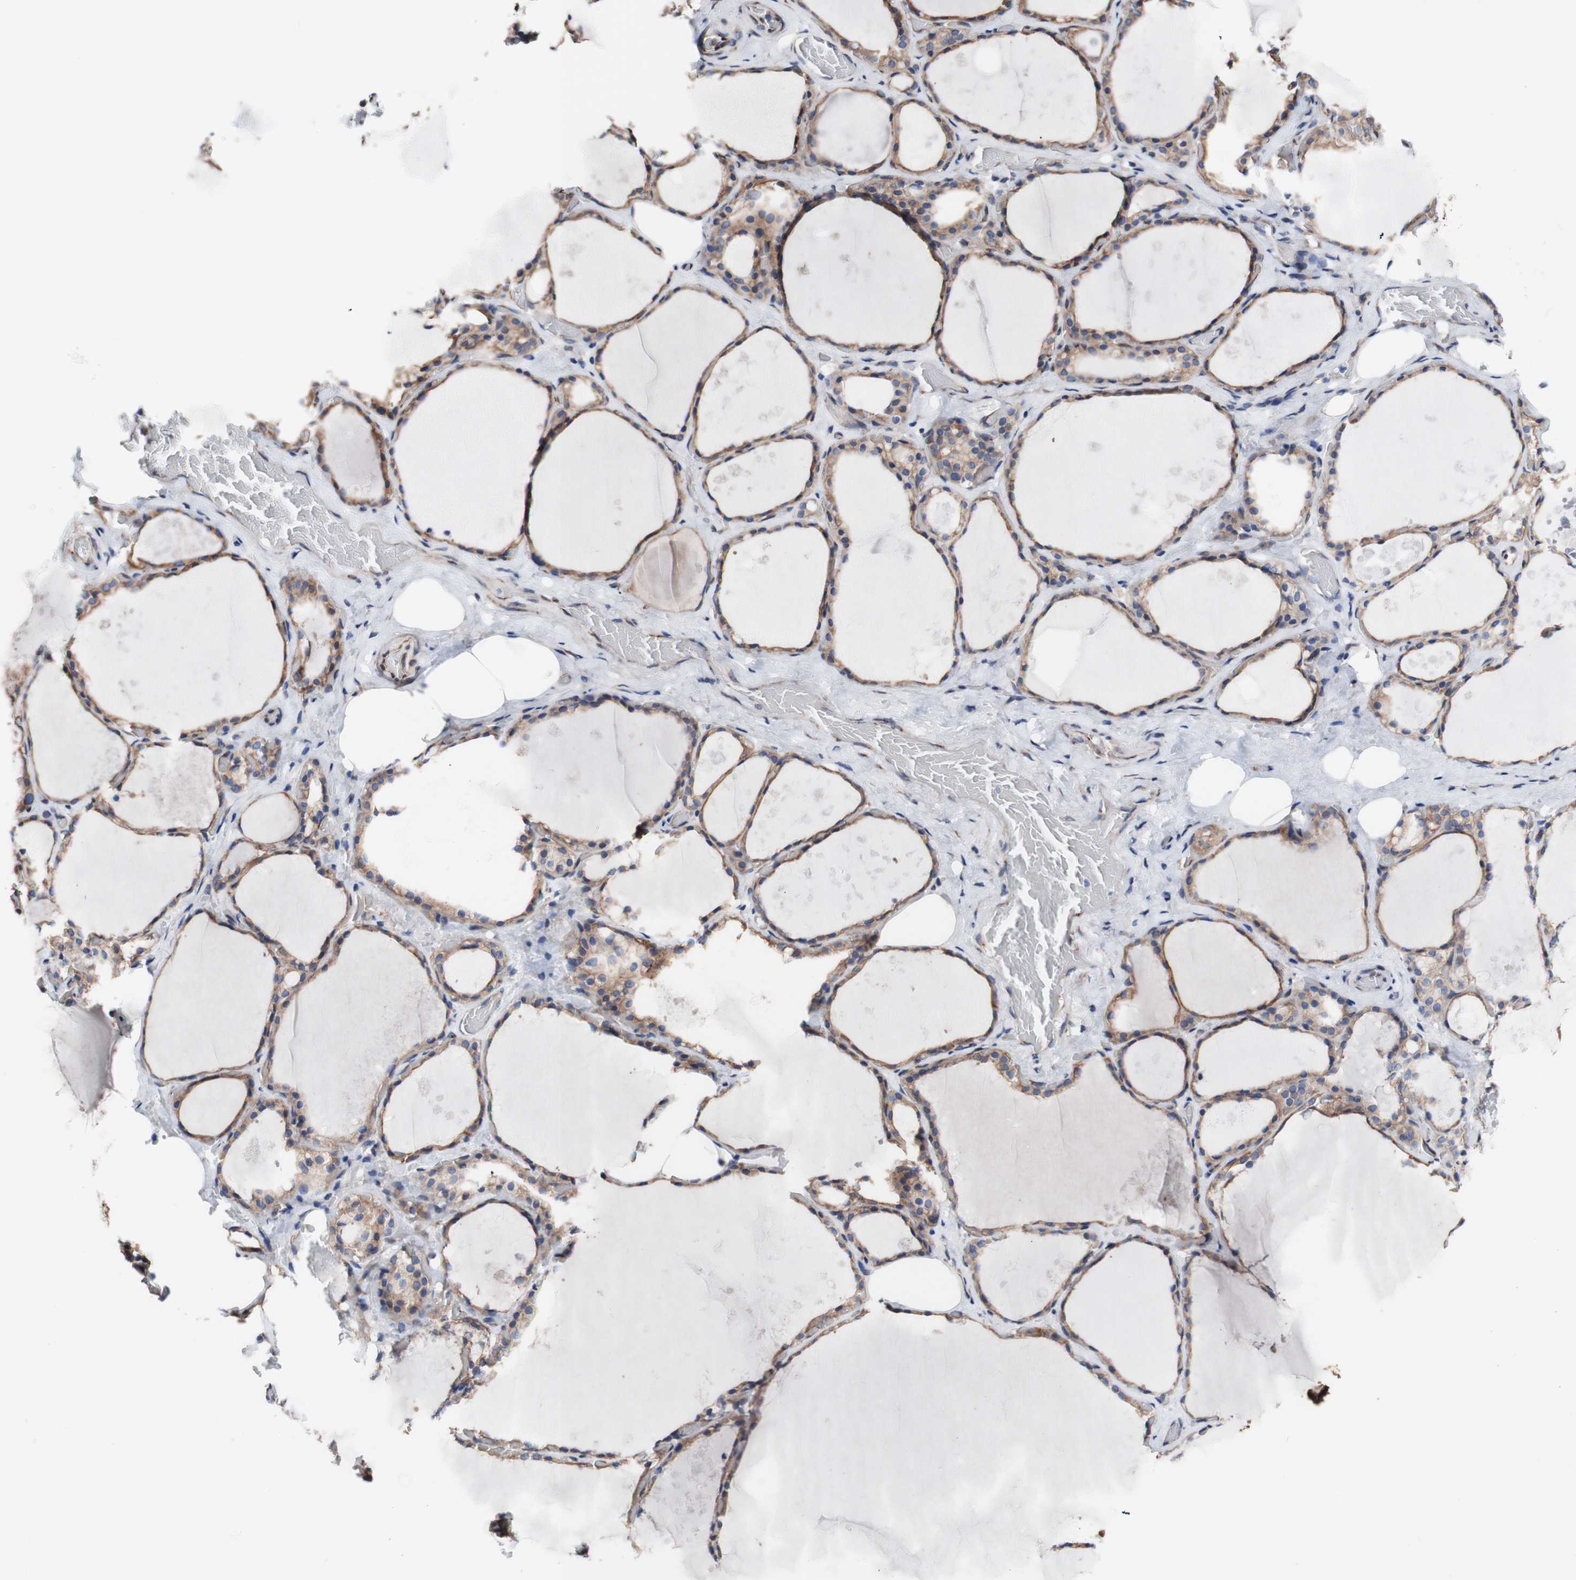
{"staining": {"intensity": "moderate", "quantity": ">75%", "location": "cytoplasmic/membranous"}, "tissue": "thyroid gland", "cell_type": "Glandular cells", "image_type": "normal", "snomed": [{"axis": "morphology", "description": "Normal tissue, NOS"}, {"axis": "topography", "description": "Thyroid gland"}], "caption": "Thyroid gland stained for a protein (brown) shows moderate cytoplasmic/membranous positive staining in approximately >75% of glandular cells.", "gene": "LRIG3", "patient": {"sex": "male", "age": 61}}